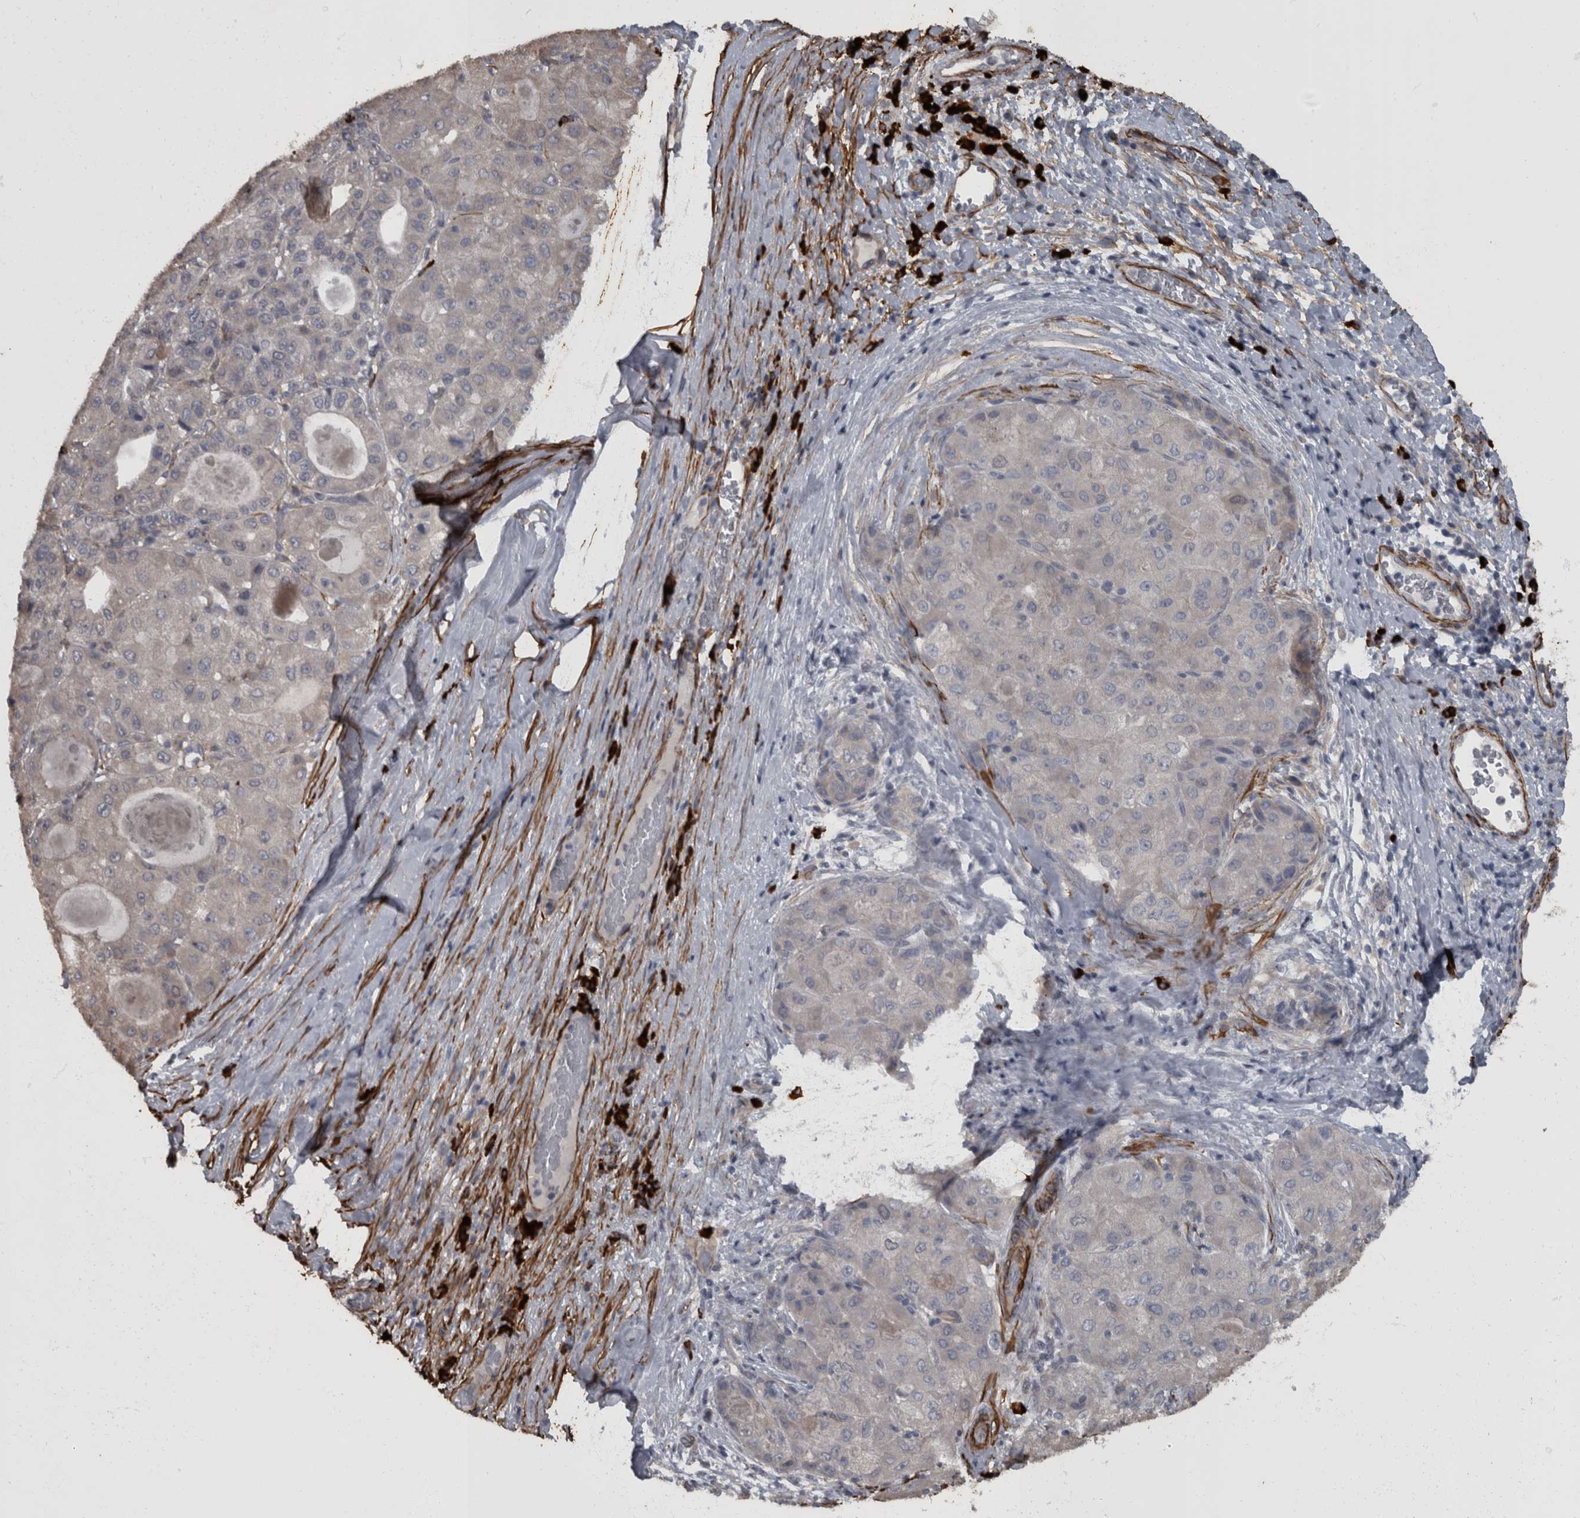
{"staining": {"intensity": "negative", "quantity": "none", "location": "none"}, "tissue": "liver cancer", "cell_type": "Tumor cells", "image_type": "cancer", "snomed": [{"axis": "morphology", "description": "Carcinoma, Hepatocellular, NOS"}, {"axis": "topography", "description": "Liver"}], "caption": "Immunohistochemistry image of neoplastic tissue: hepatocellular carcinoma (liver) stained with DAB demonstrates no significant protein positivity in tumor cells.", "gene": "MASTL", "patient": {"sex": "male", "age": 80}}